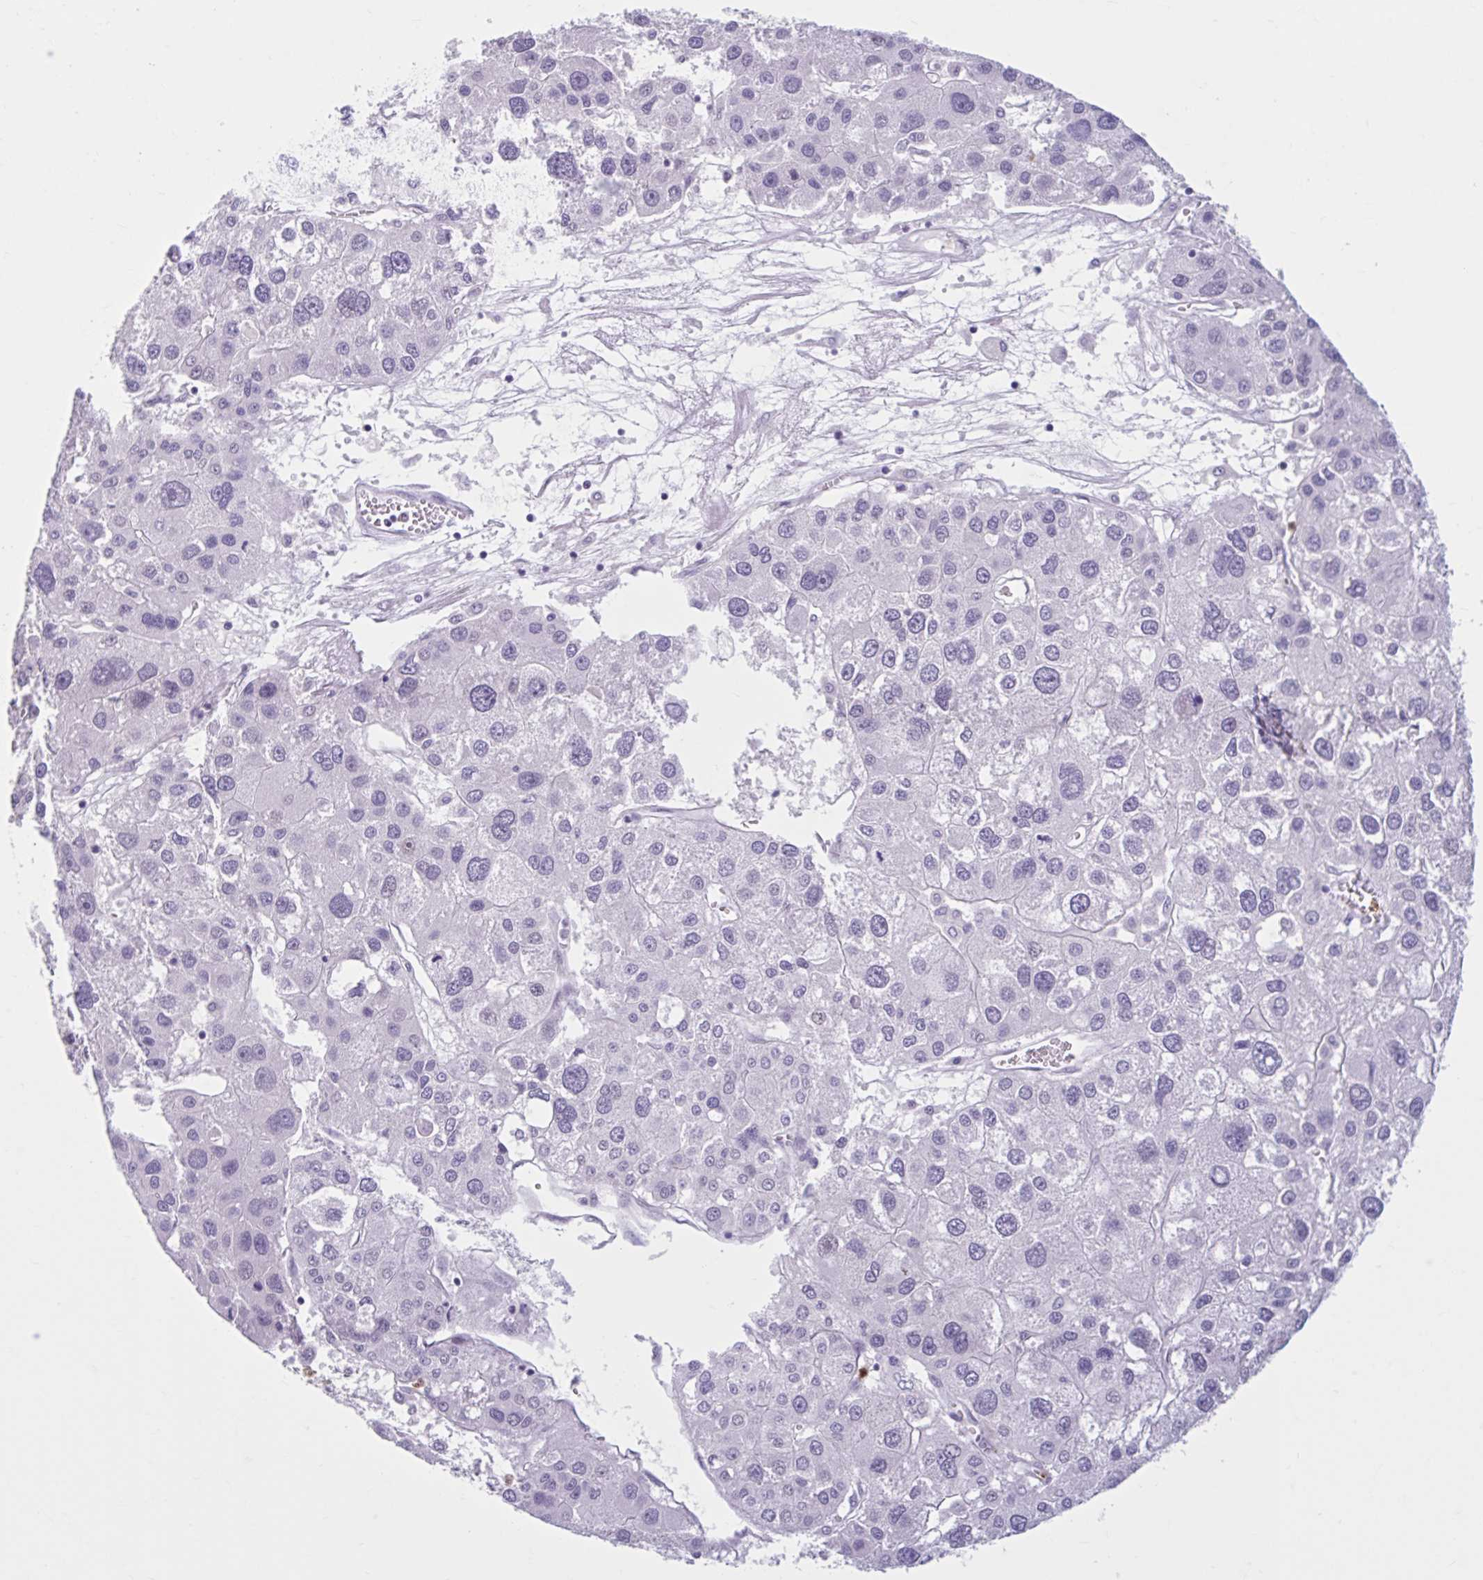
{"staining": {"intensity": "negative", "quantity": "none", "location": "none"}, "tissue": "liver cancer", "cell_type": "Tumor cells", "image_type": "cancer", "snomed": [{"axis": "morphology", "description": "Carcinoma, Hepatocellular, NOS"}, {"axis": "topography", "description": "Liver"}], "caption": "This histopathology image is of liver cancer (hepatocellular carcinoma) stained with IHC to label a protein in brown with the nuclei are counter-stained blue. There is no positivity in tumor cells. (DAB (3,3'-diaminobenzidine) immunohistochemistry (IHC), high magnification).", "gene": "CEP120", "patient": {"sex": "male", "age": 73}}